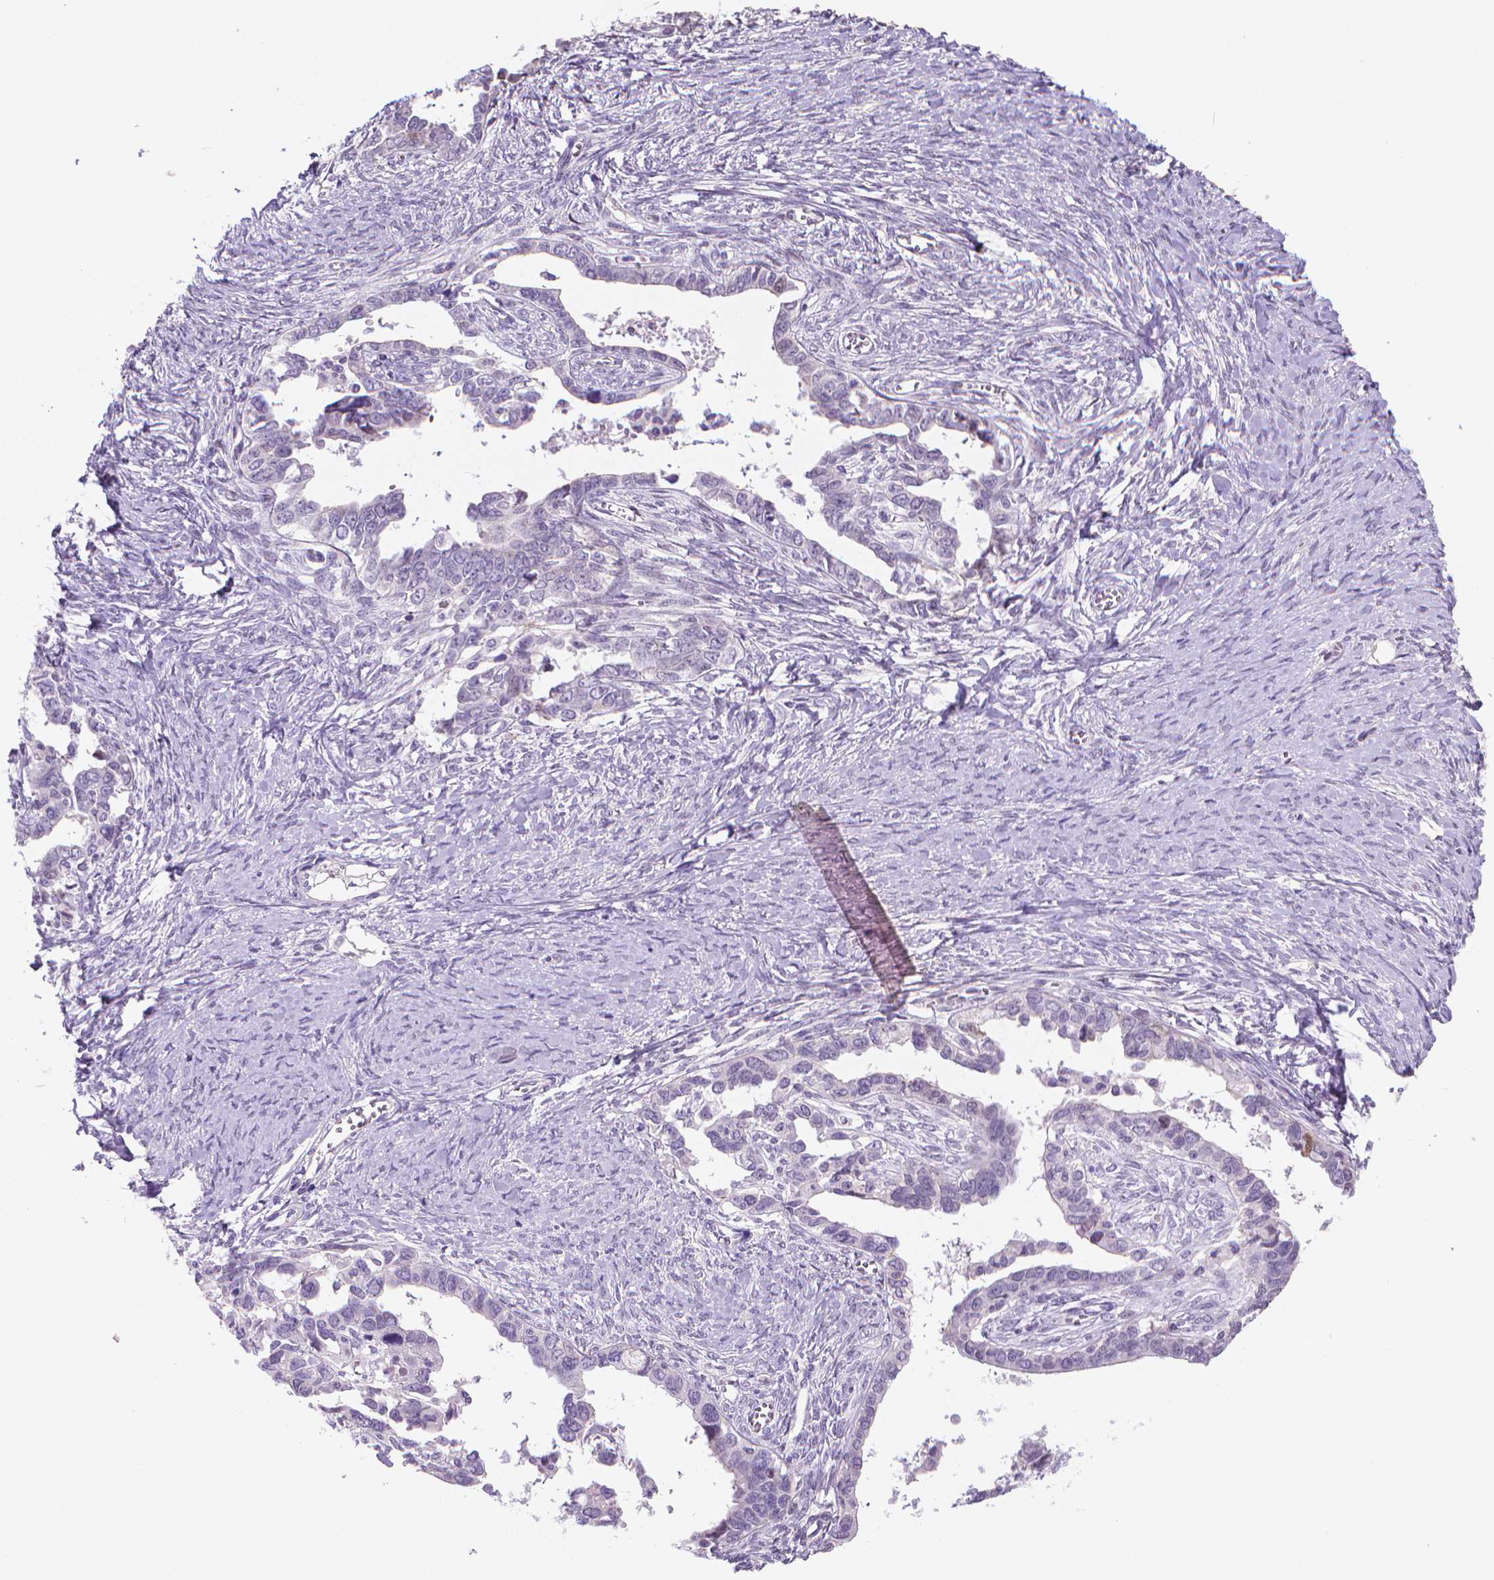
{"staining": {"intensity": "negative", "quantity": "none", "location": "none"}, "tissue": "ovarian cancer", "cell_type": "Tumor cells", "image_type": "cancer", "snomed": [{"axis": "morphology", "description": "Cystadenocarcinoma, serous, NOS"}, {"axis": "topography", "description": "Ovary"}], "caption": "Ovarian serous cystadenocarcinoma stained for a protein using IHC reveals no staining tumor cells.", "gene": "CLXN", "patient": {"sex": "female", "age": 69}}